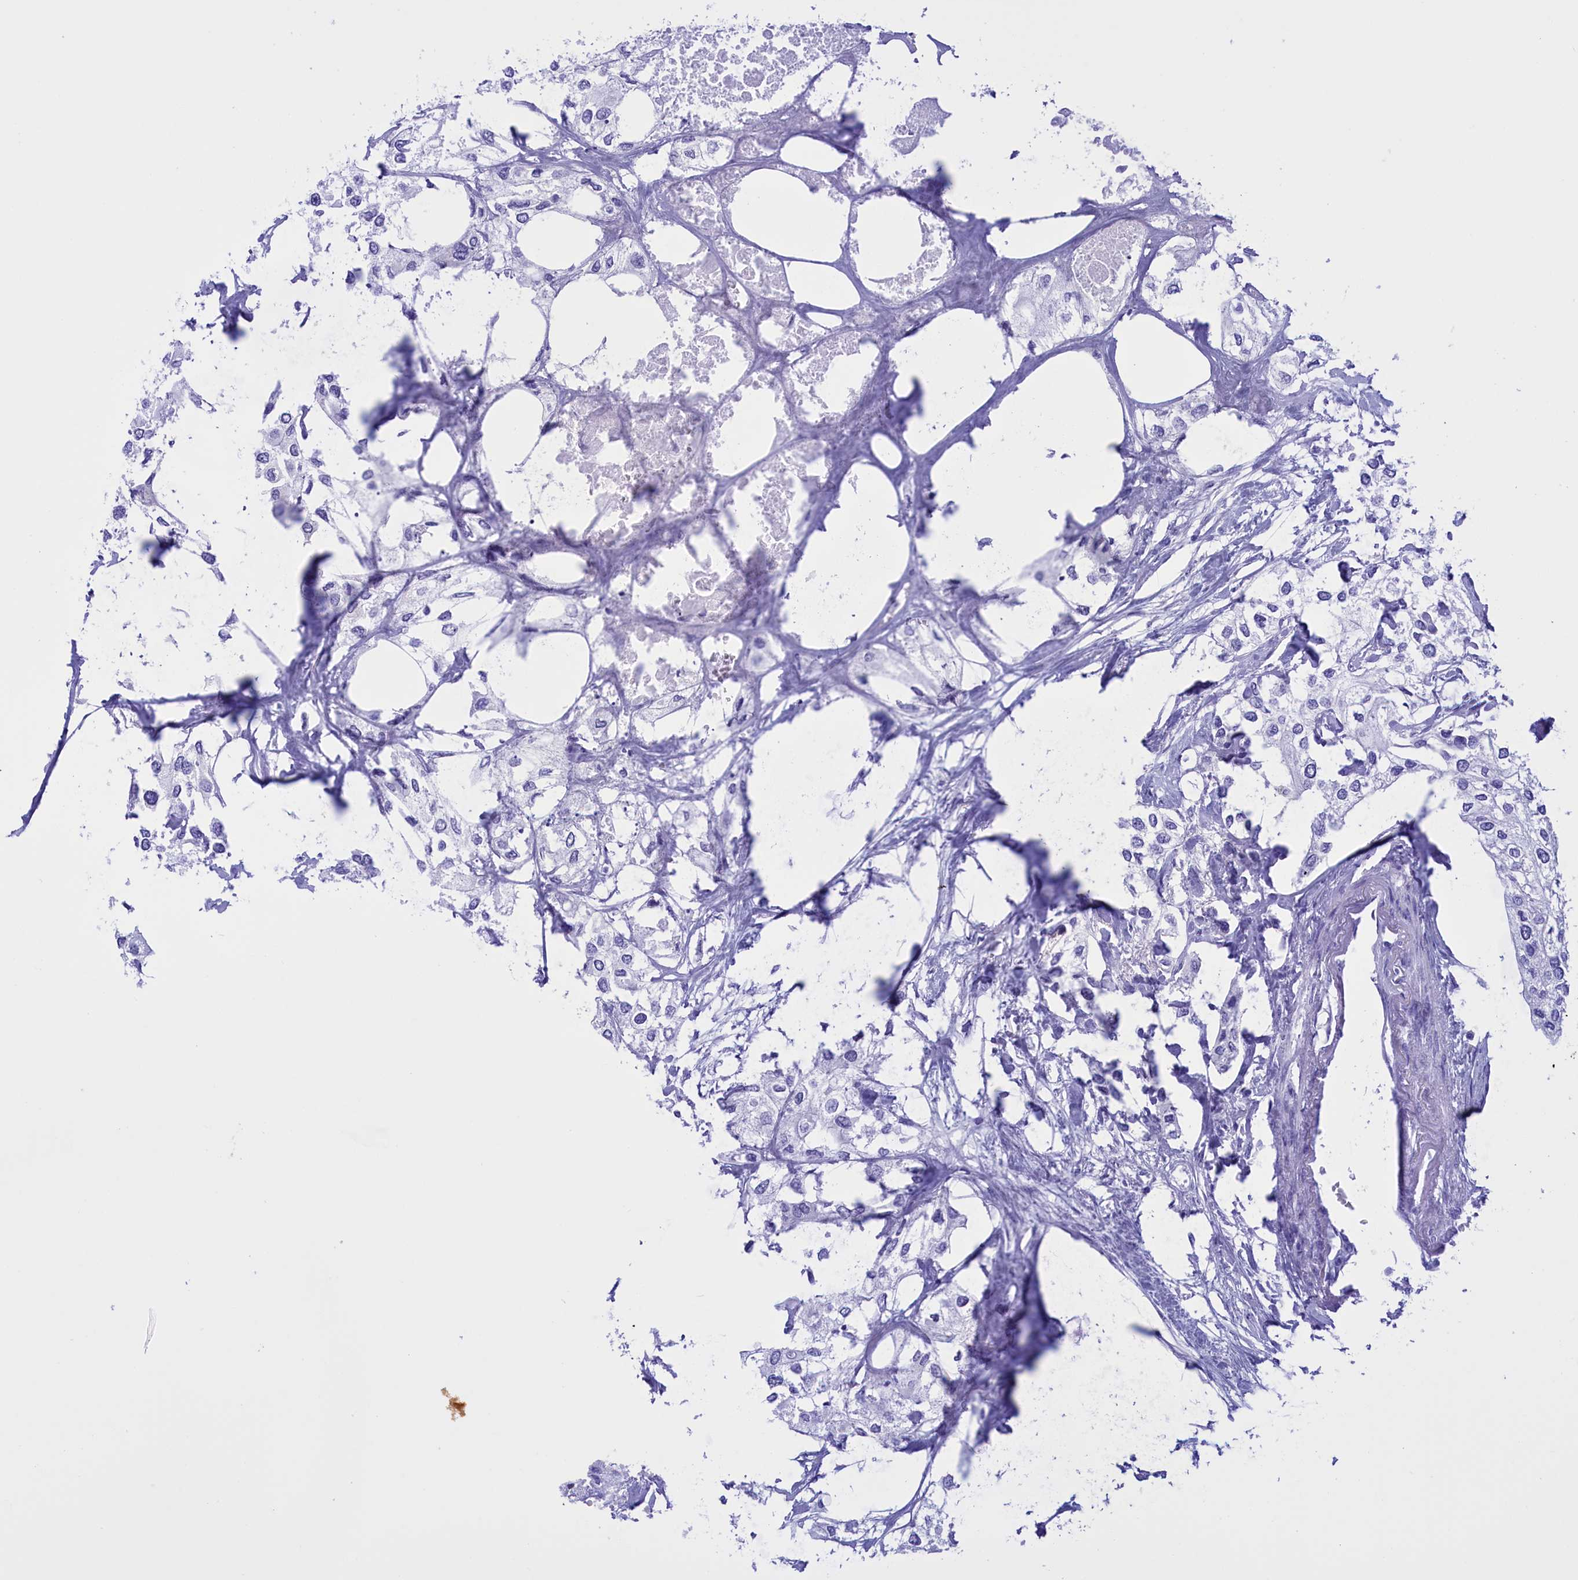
{"staining": {"intensity": "negative", "quantity": "none", "location": "none"}, "tissue": "urothelial cancer", "cell_type": "Tumor cells", "image_type": "cancer", "snomed": [{"axis": "morphology", "description": "Urothelial carcinoma, High grade"}, {"axis": "topography", "description": "Urinary bladder"}], "caption": "Tumor cells show no significant protein expression in urothelial cancer.", "gene": "BRI3", "patient": {"sex": "male", "age": 64}}